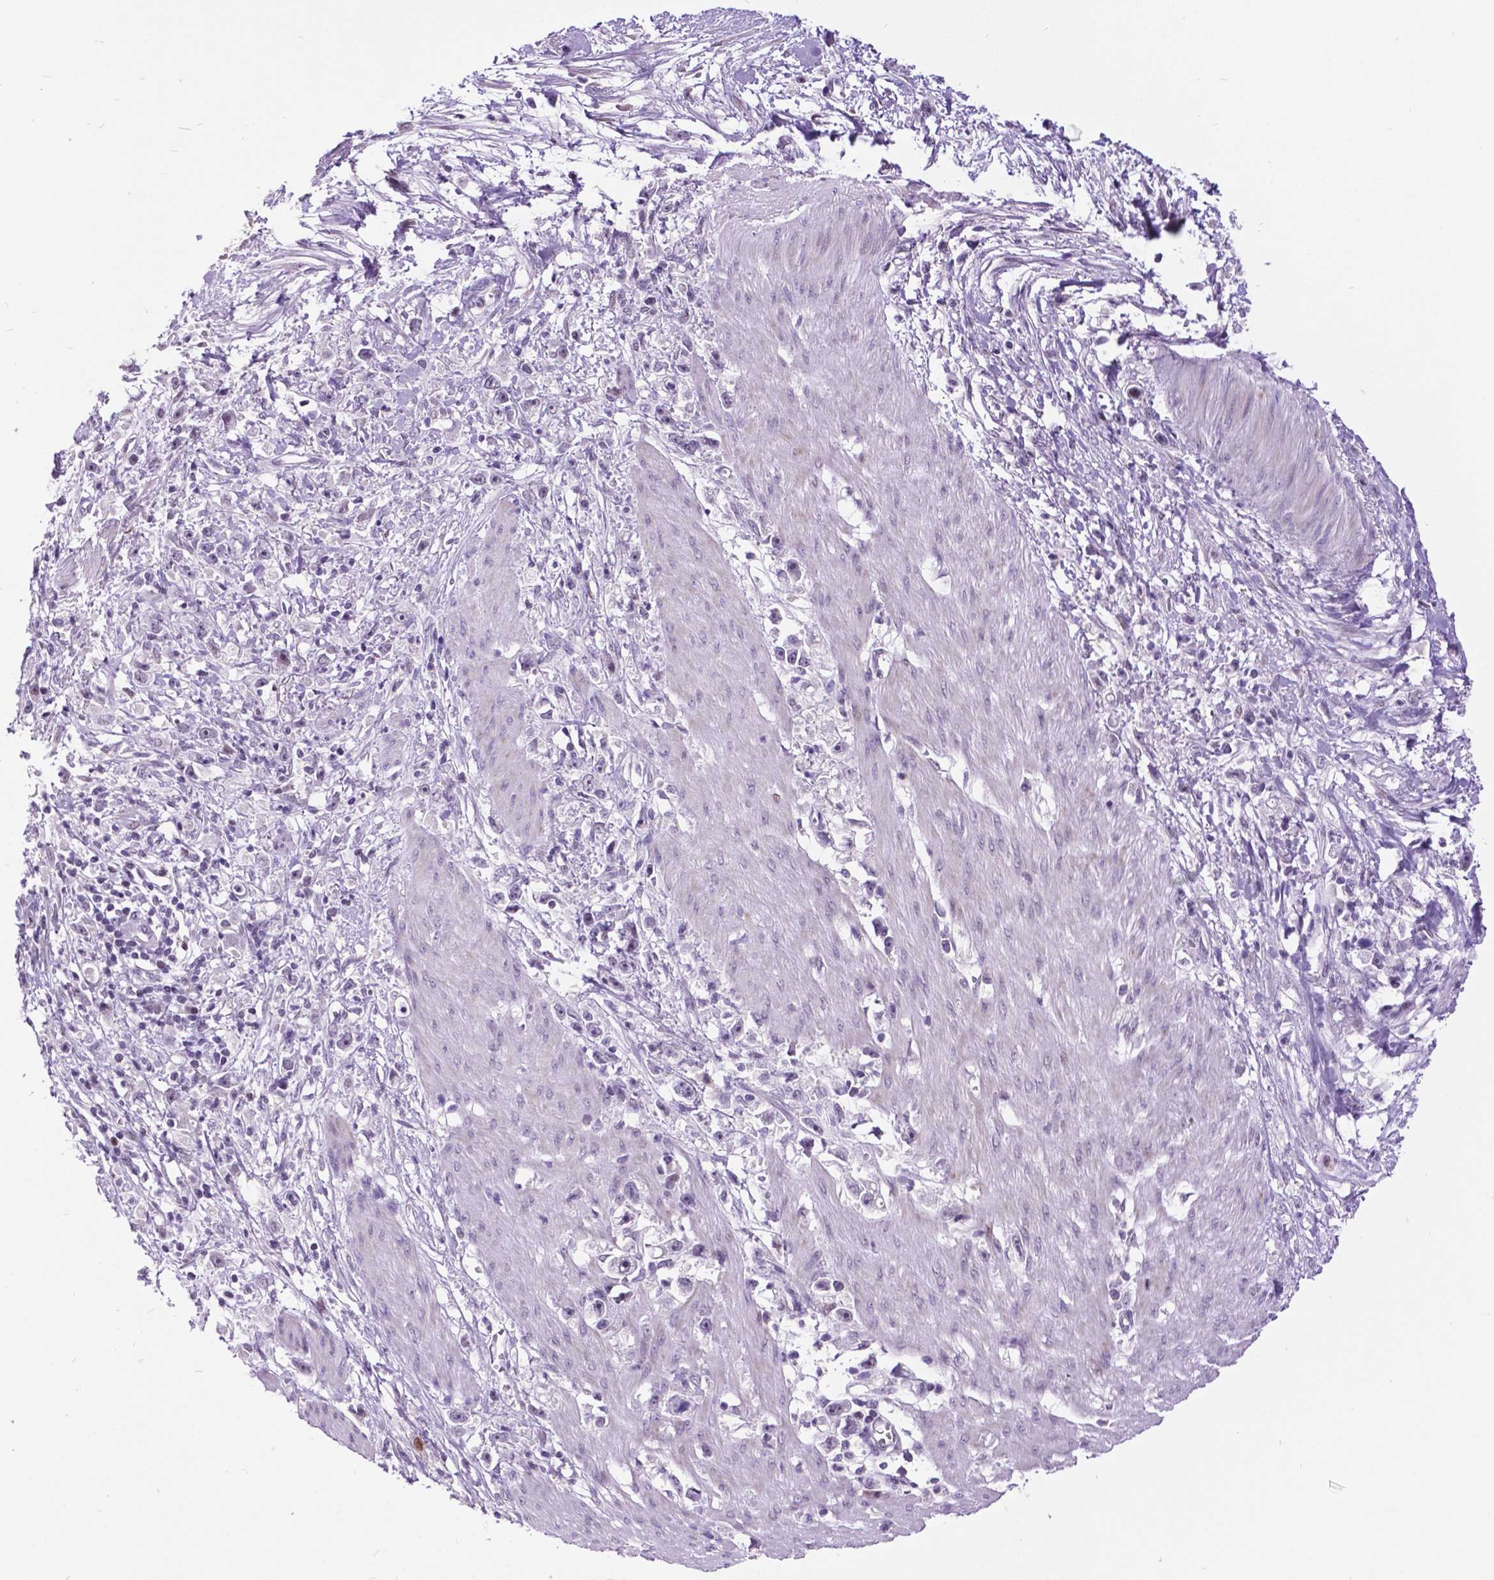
{"staining": {"intensity": "negative", "quantity": "none", "location": "none"}, "tissue": "stomach cancer", "cell_type": "Tumor cells", "image_type": "cancer", "snomed": [{"axis": "morphology", "description": "Adenocarcinoma, NOS"}, {"axis": "topography", "description": "Stomach"}], "caption": "Human stomach adenocarcinoma stained for a protein using IHC shows no positivity in tumor cells.", "gene": "DPF3", "patient": {"sex": "female", "age": 59}}